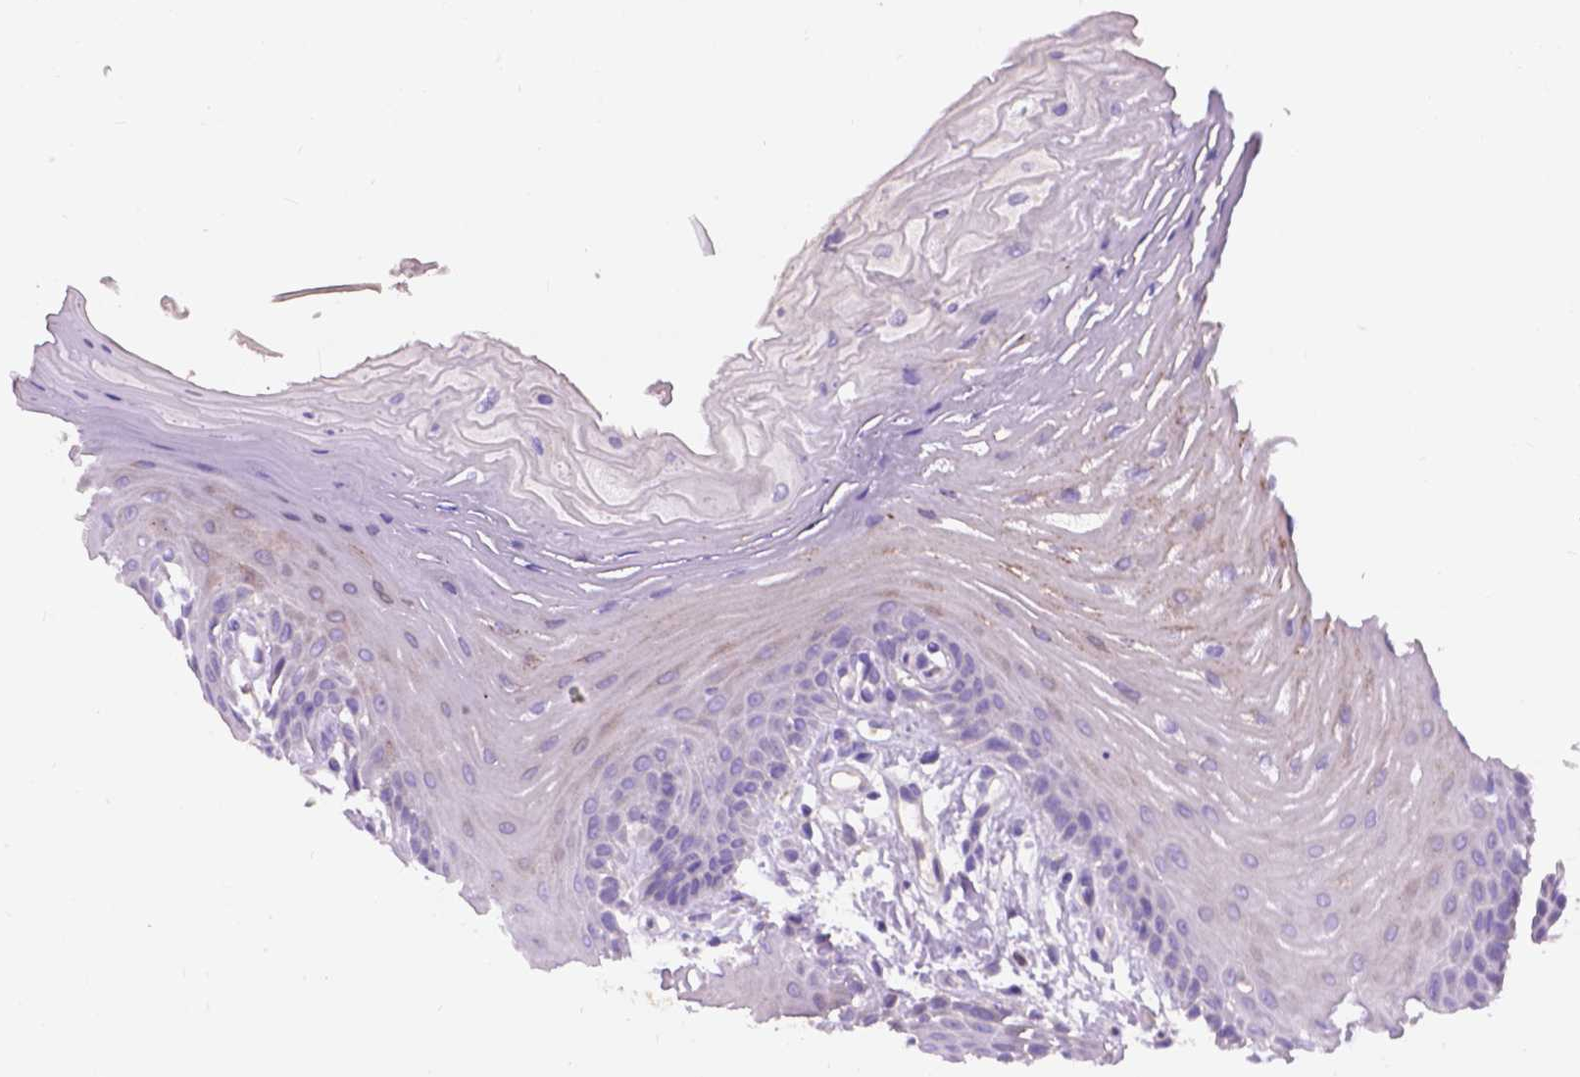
{"staining": {"intensity": "negative", "quantity": "none", "location": "none"}, "tissue": "oral mucosa", "cell_type": "Squamous epithelial cells", "image_type": "normal", "snomed": [{"axis": "morphology", "description": "Normal tissue, NOS"}, {"axis": "morphology", "description": "Normal morphology"}, {"axis": "topography", "description": "Oral tissue"}], "caption": "IHC micrograph of normal oral mucosa: human oral mucosa stained with DAB exhibits no significant protein expression in squamous epithelial cells.", "gene": "NOXO1", "patient": {"sex": "female", "age": 76}}